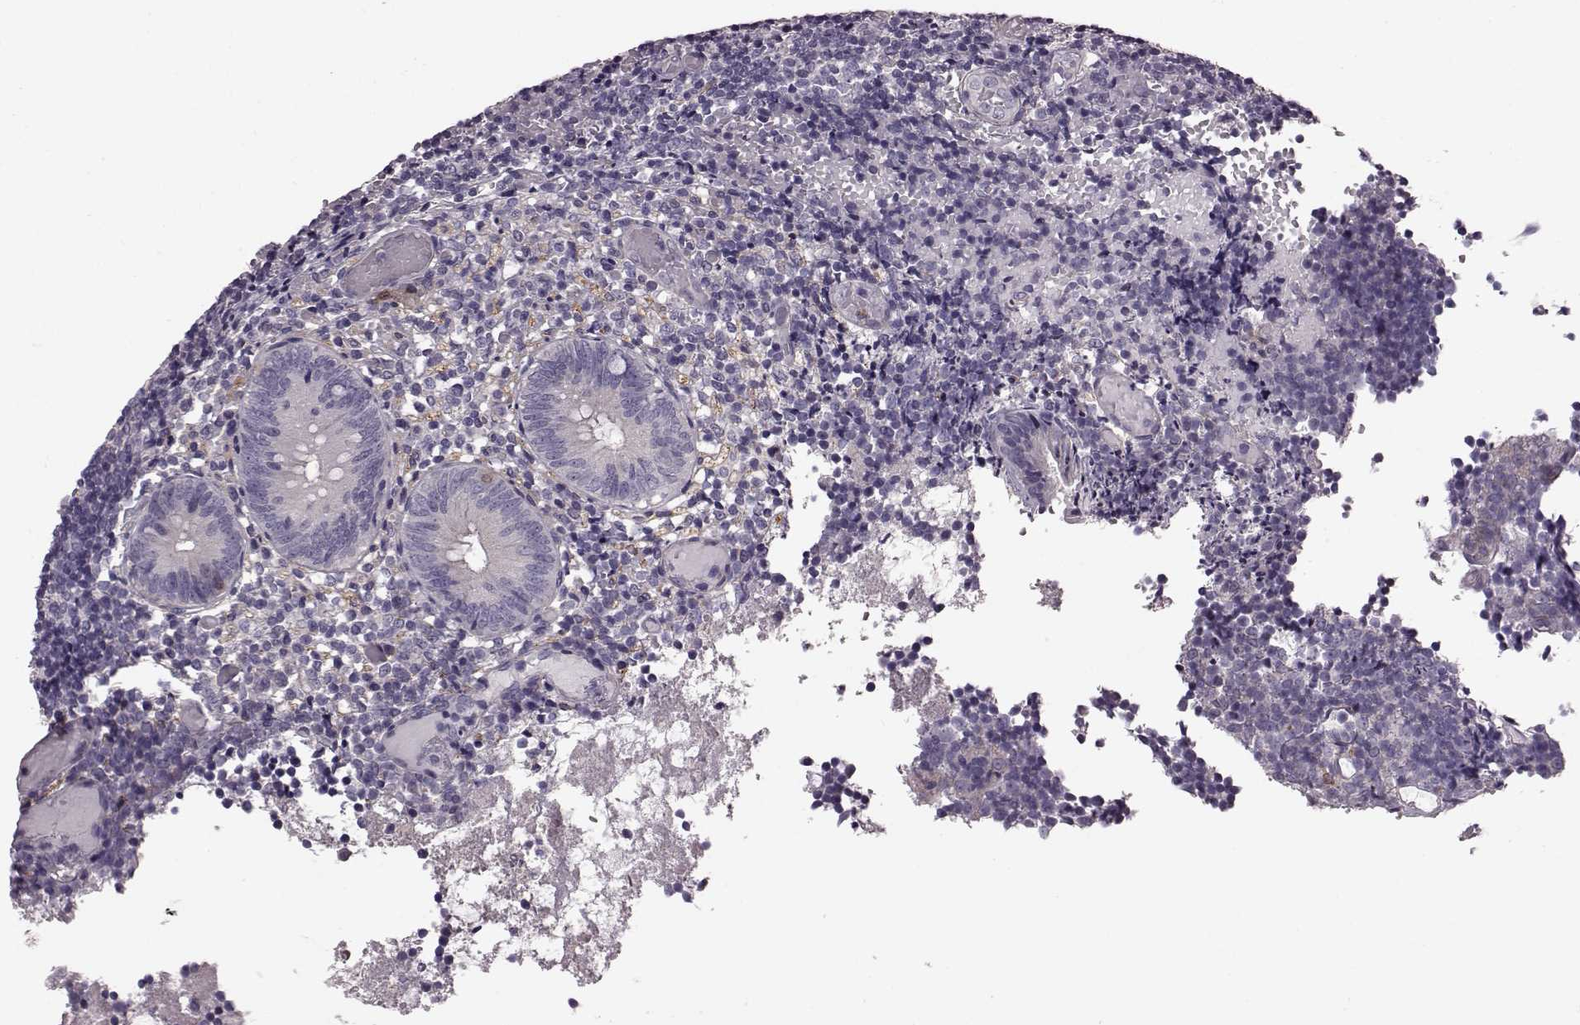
{"staining": {"intensity": "negative", "quantity": "none", "location": "none"}, "tissue": "appendix", "cell_type": "Glandular cells", "image_type": "normal", "snomed": [{"axis": "morphology", "description": "Normal tissue, NOS"}, {"axis": "topography", "description": "Appendix"}], "caption": "IHC of normal appendix displays no staining in glandular cells.", "gene": "GRK1", "patient": {"sex": "female", "age": 32}}